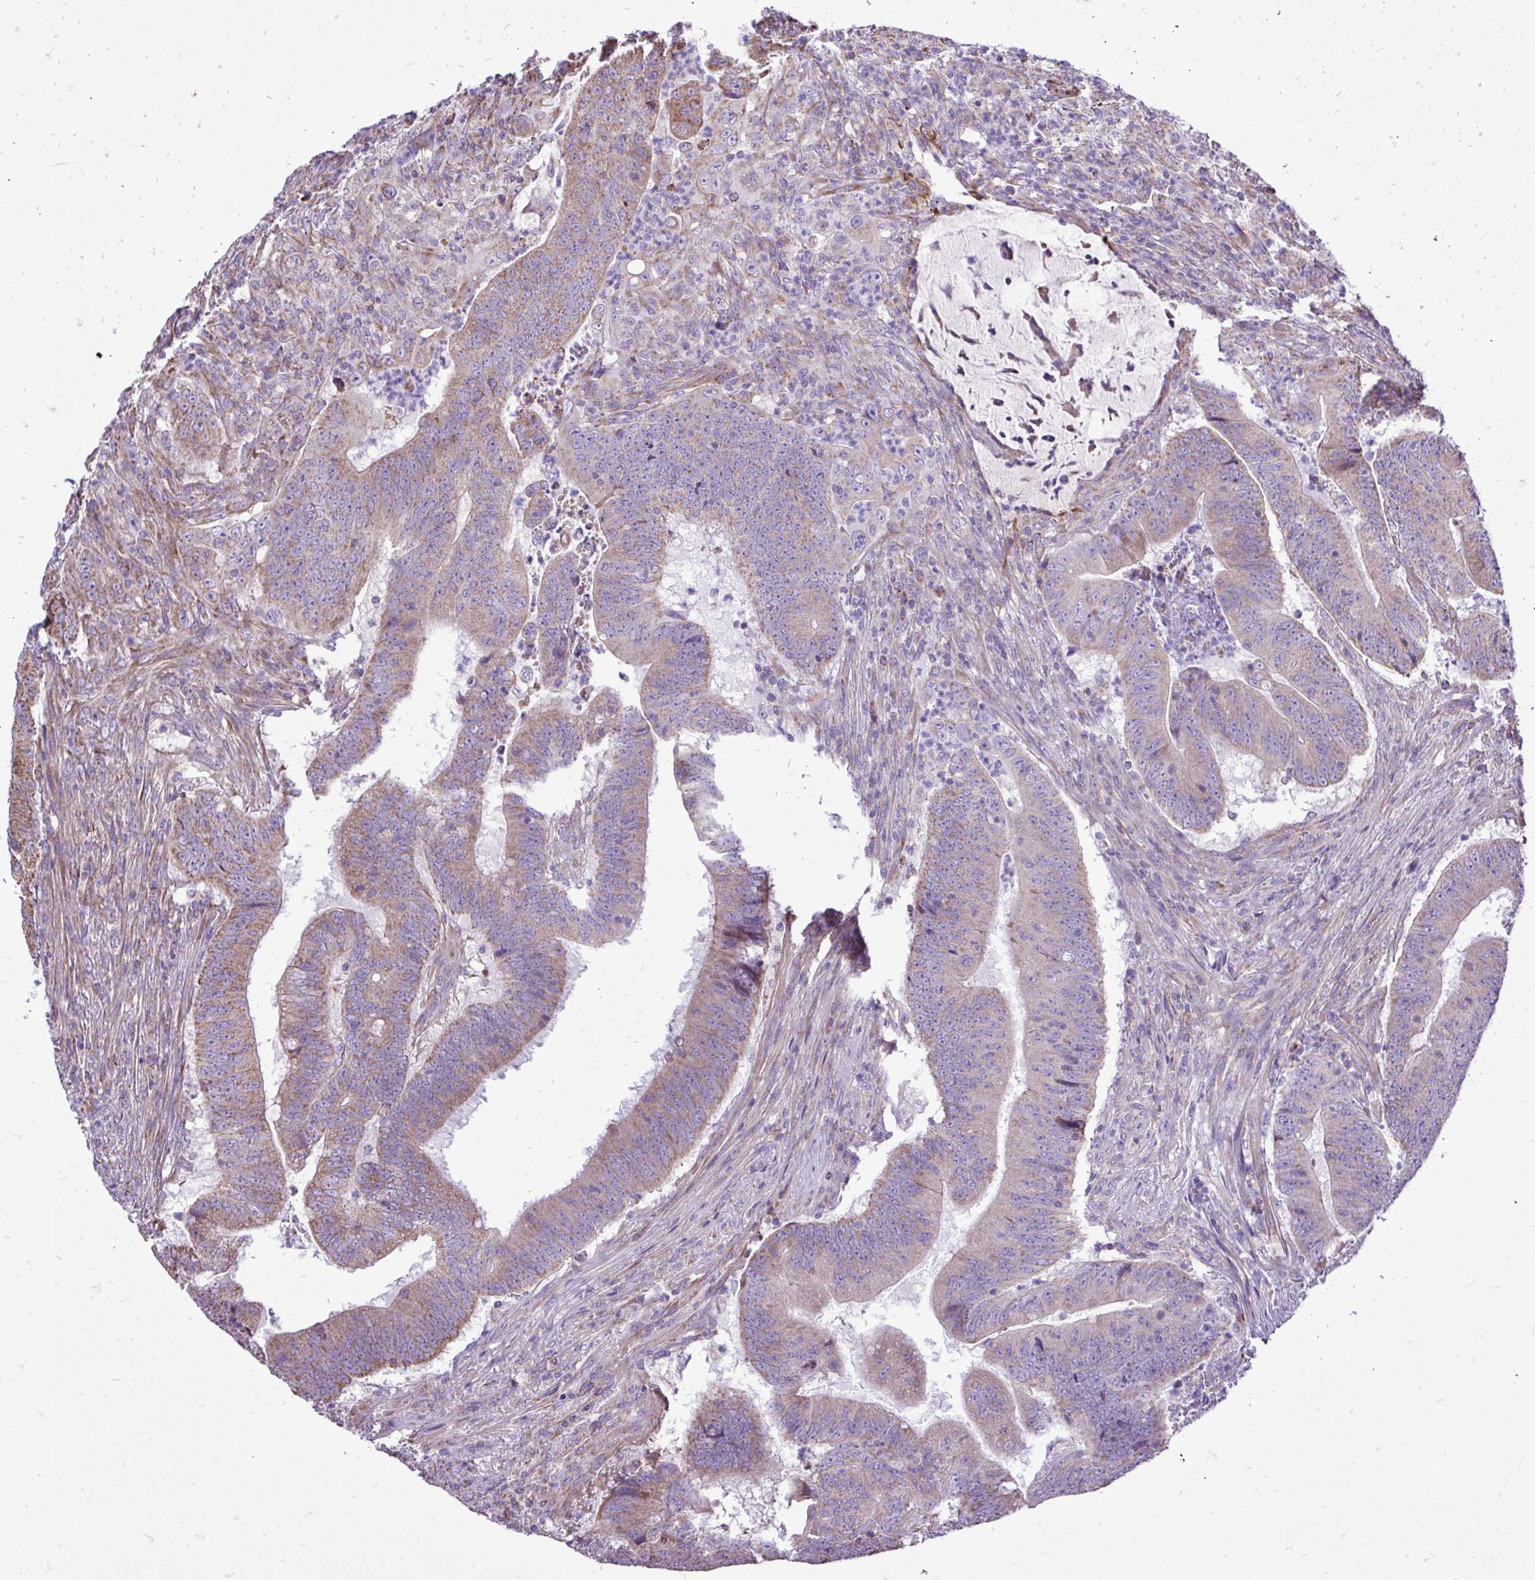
{"staining": {"intensity": "weak", "quantity": "25%-75%", "location": "cytoplasmic/membranous"}, "tissue": "colorectal cancer", "cell_type": "Tumor cells", "image_type": "cancer", "snomed": [{"axis": "morphology", "description": "Adenocarcinoma, NOS"}, {"axis": "topography", "description": "Colon"}], "caption": "Immunohistochemistry (IHC) (DAB (3,3'-diaminobenzidine)) staining of human adenocarcinoma (colorectal) demonstrates weak cytoplasmic/membranous protein positivity in approximately 25%-75% of tumor cells. (DAB IHC, brown staining for protein, blue staining for nuclei).", "gene": "ATP13A2", "patient": {"sex": "female", "age": 87}}